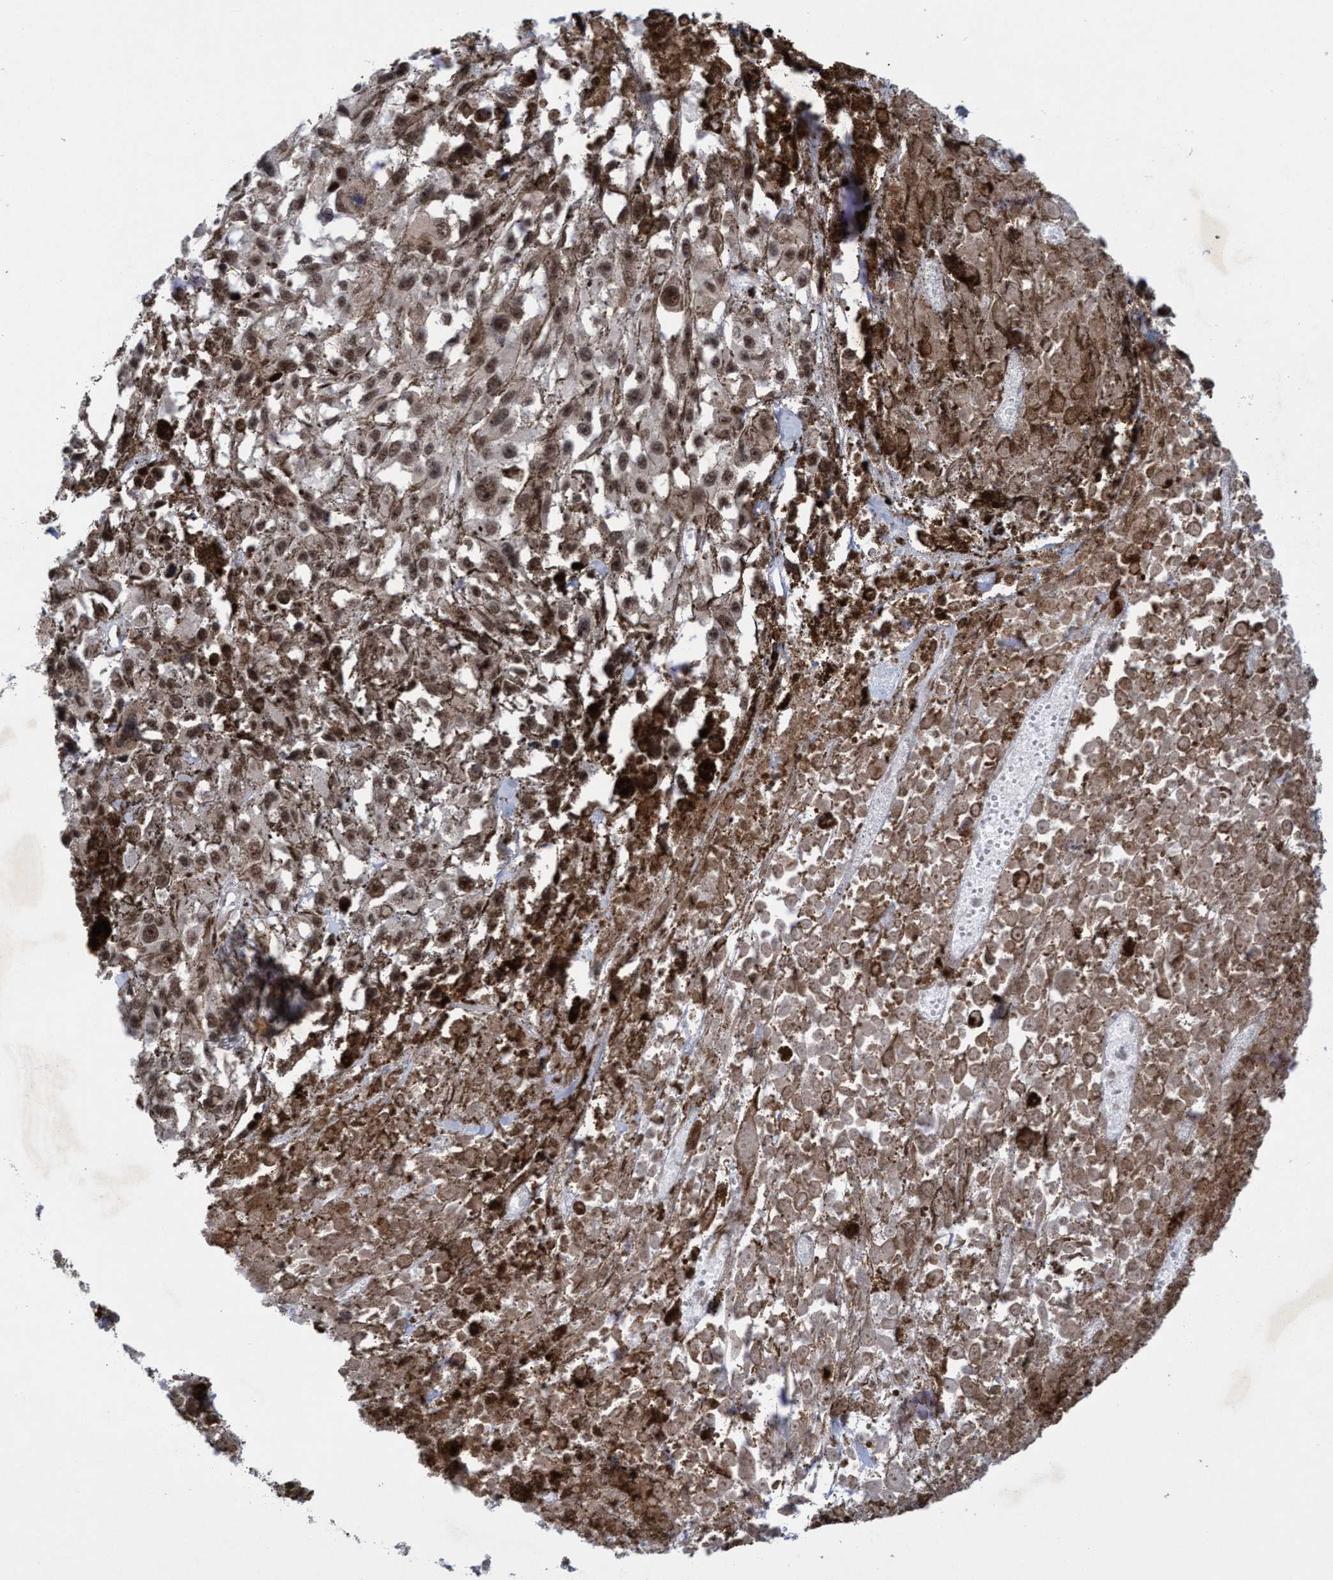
{"staining": {"intensity": "moderate", "quantity": ">75%", "location": "nuclear"}, "tissue": "melanoma", "cell_type": "Tumor cells", "image_type": "cancer", "snomed": [{"axis": "morphology", "description": "Malignant melanoma, Metastatic site"}, {"axis": "topography", "description": "Lymph node"}], "caption": "Human melanoma stained for a protein (brown) exhibits moderate nuclear positive staining in approximately >75% of tumor cells.", "gene": "GLT6D1", "patient": {"sex": "male", "age": 59}}